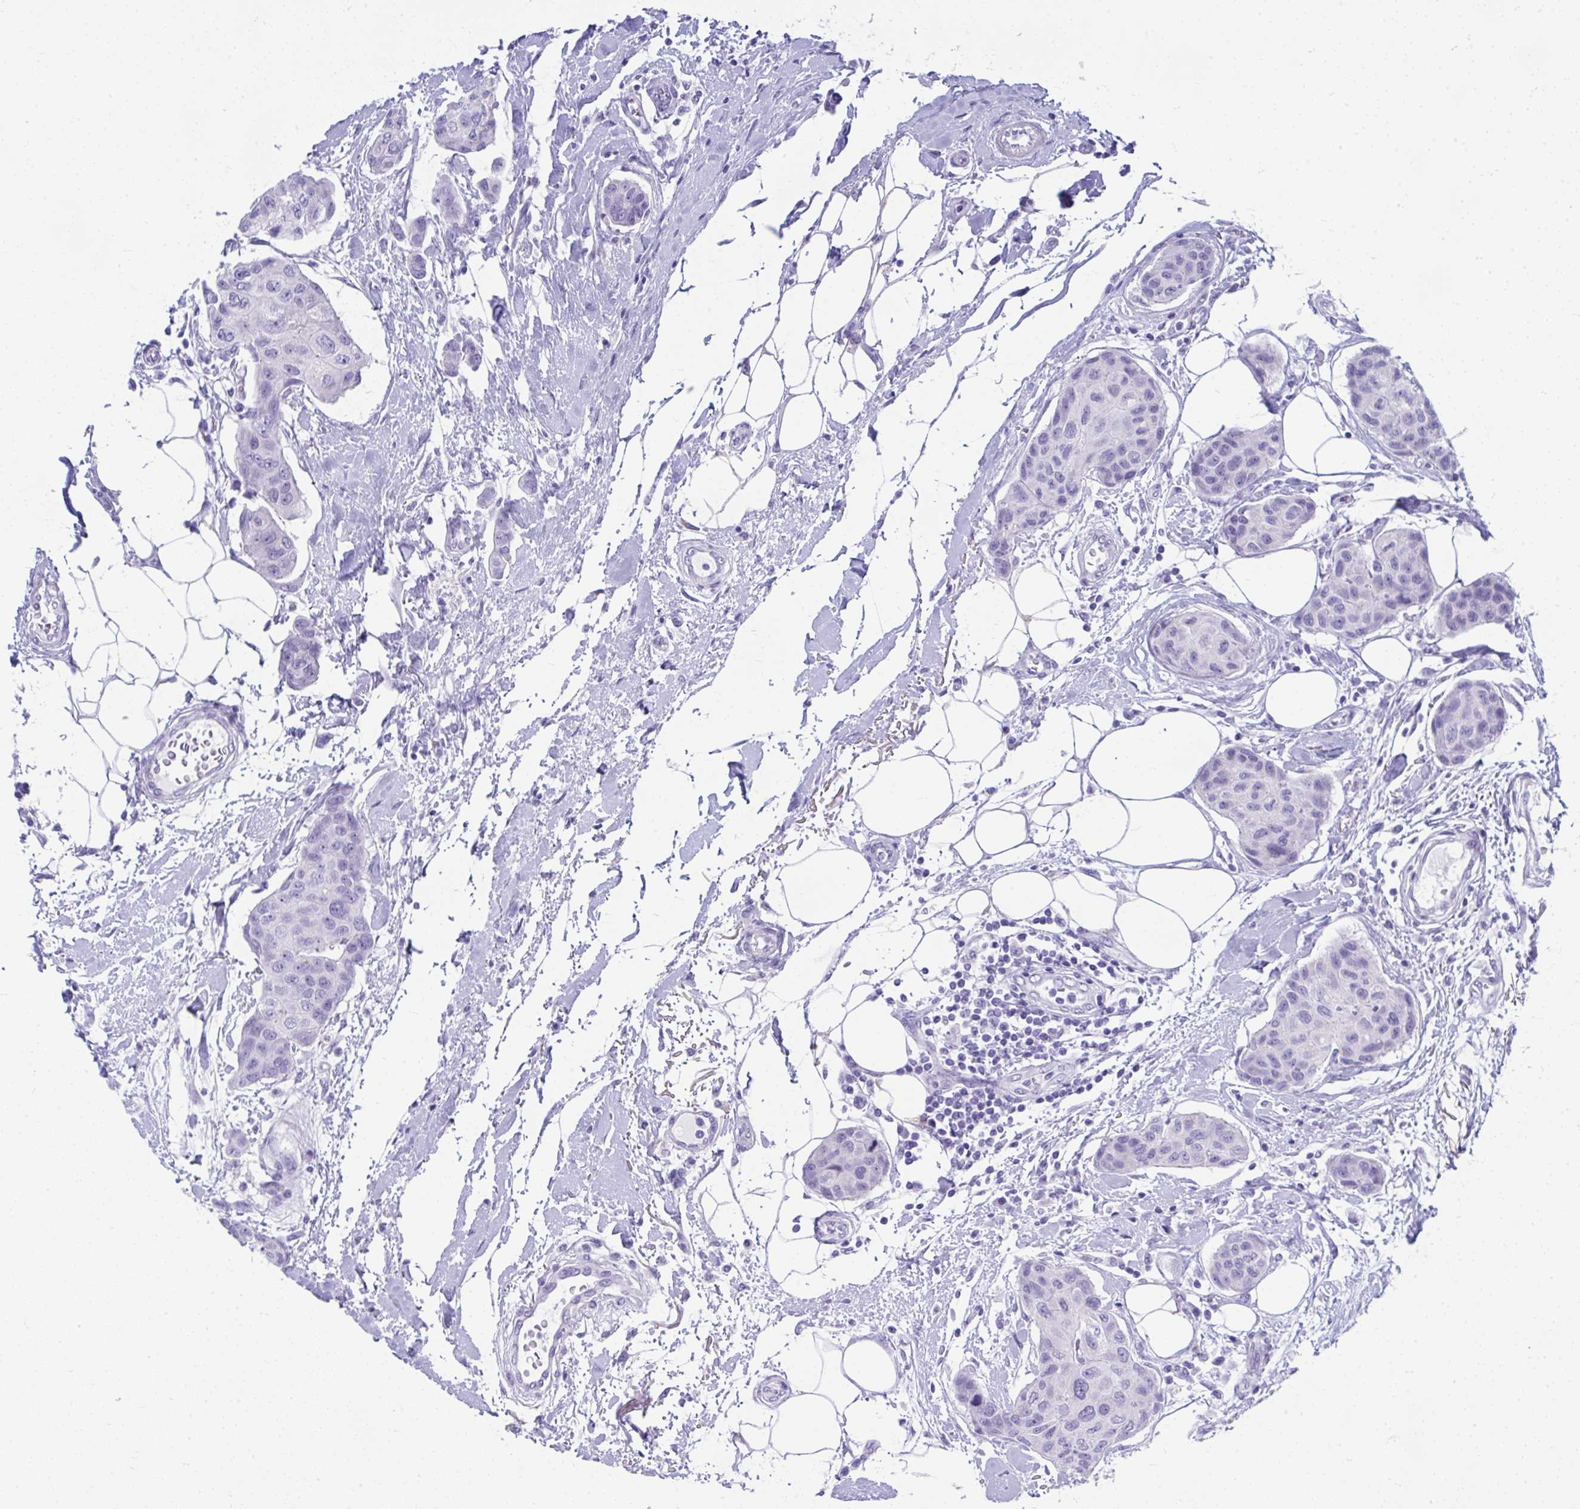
{"staining": {"intensity": "negative", "quantity": "none", "location": "none"}, "tissue": "breast cancer", "cell_type": "Tumor cells", "image_type": "cancer", "snomed": [{"axis": "morphology", "description": "Duct carcinoma"}, {"axis": "topography", "description": "Breast"}, {"axis": "topography", "description": "Lymph node"}], "caption": "Immunohistochemistry (IHC) micrograph of neoplastic tissue: human intraductal carcinoma (breast) stained with DAB shows no significant protein positivity in tumor cells.", "gene": "ISL1", "patient": {"sex": "female", "age": 80}}